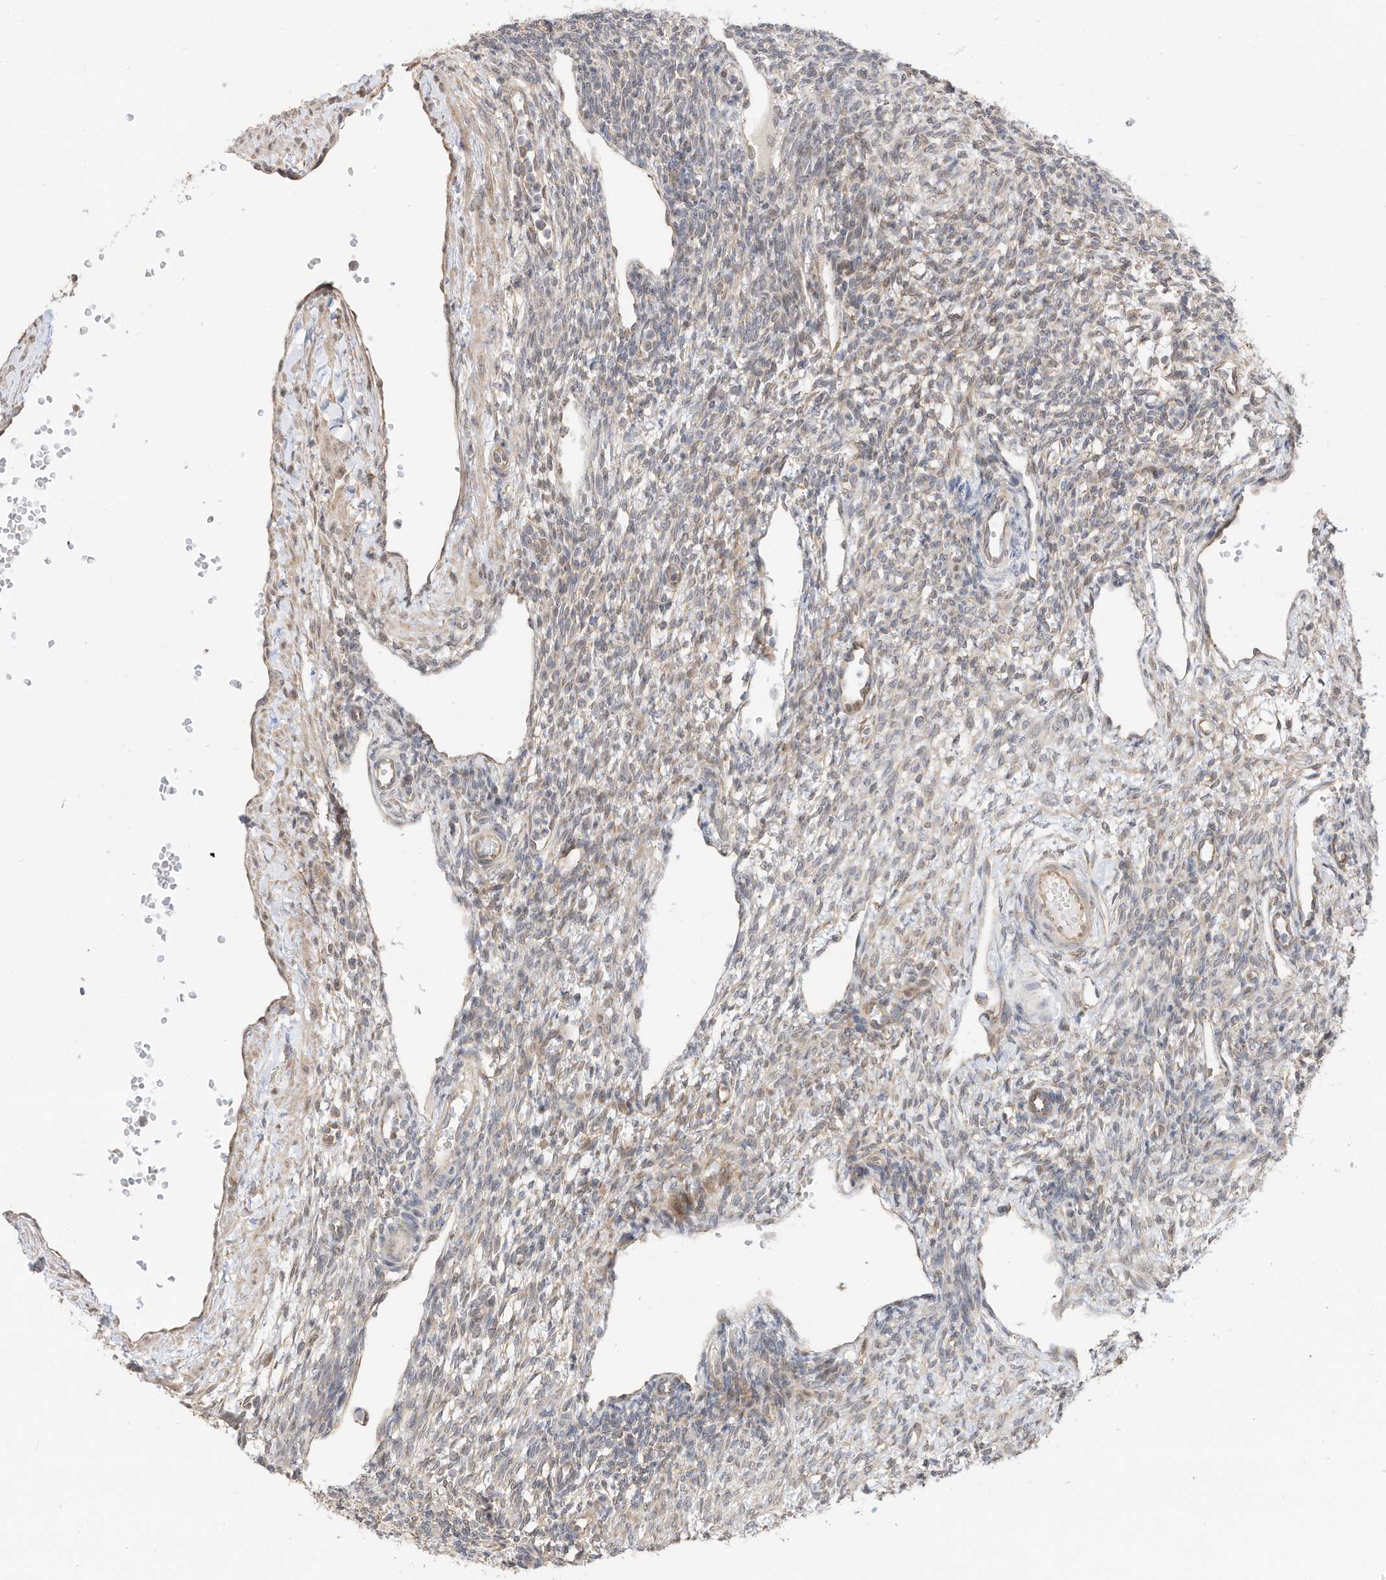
{"staining": {"intensity": "weak", "quantity": "<25%", "location": "cytoplasmic/membranous"}, "tissue": "ovary", "cell_type": "Ovarian stroma cells", "image_type": "normal", "snomed": [{"axis": "morphology", "description": "Normal tissue, NOS"}, {"axis": "morphology", "description": "Cyst, NOS"}, {"axis": "topography", "description": "Ovary"}], "caption": "DAB (3,3'-diaminobenzidine) immunohistochemical staining of benign human ovary displays no significant staining in ovarian stroma cells. (IHC, brightfield microscopy, high magnification).", "gene": "CAGE1", "patient": {"sex": "female", "age": 33}}